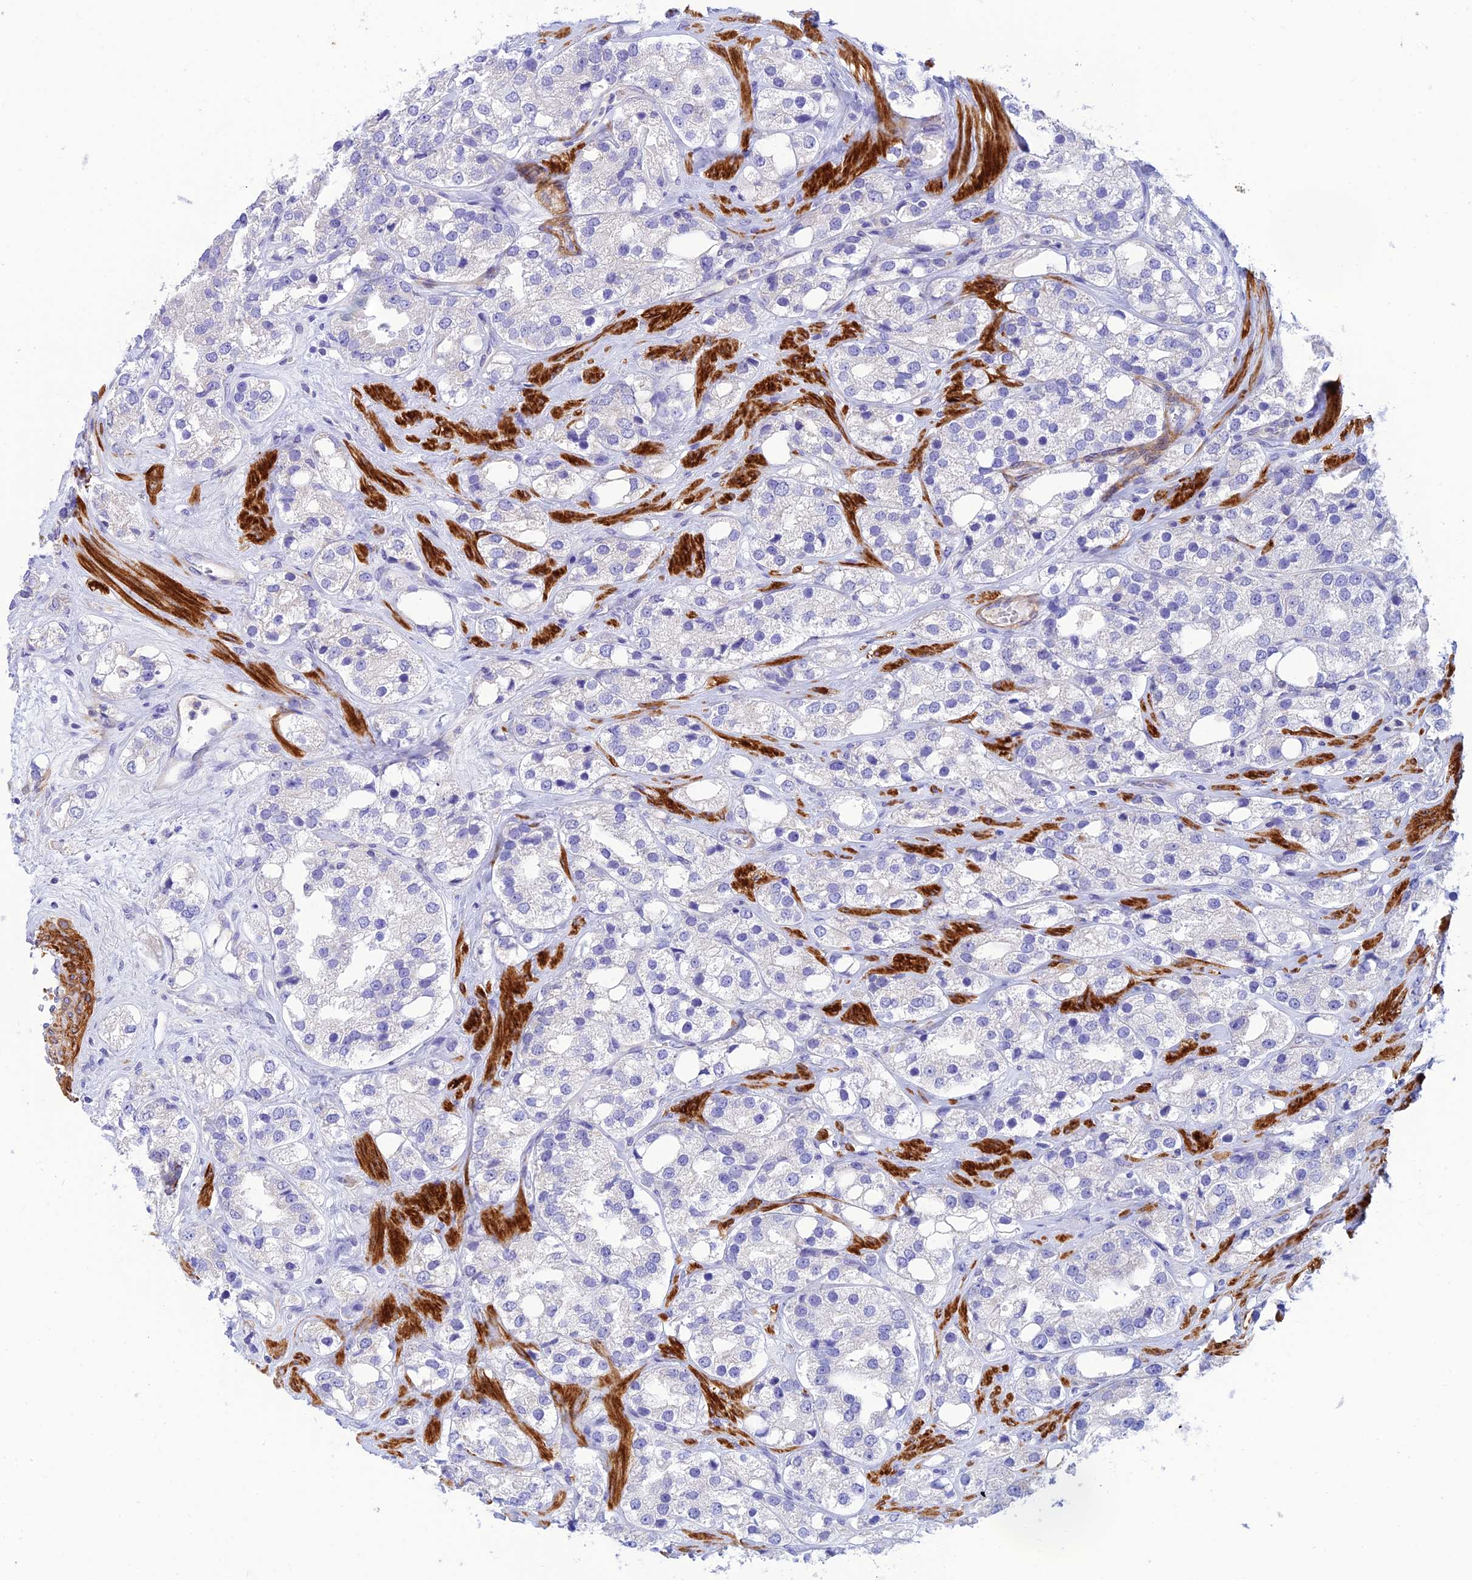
{"staining": {"intensity": "negative", "quantity": "none", "location": "none"}, "tissue": "prostate cancer", "cell_type": "Tumor cells", "image_type": "cancer", "snomed": [{"axis": "morphology", "description": "Adenocarcinoma, NOS"}, {"axis": "topography", "description": "Prostate"}], "caption": "This histopathology image is of adenocarcinoma (prostate) stained with immunohistochemistry to label a protein in brown with the nuclei are counter-stained blue. There is no expression in tumor cells.", "gene": "ZDHHC16", "patient": {"sex": "male", "age": 79}}